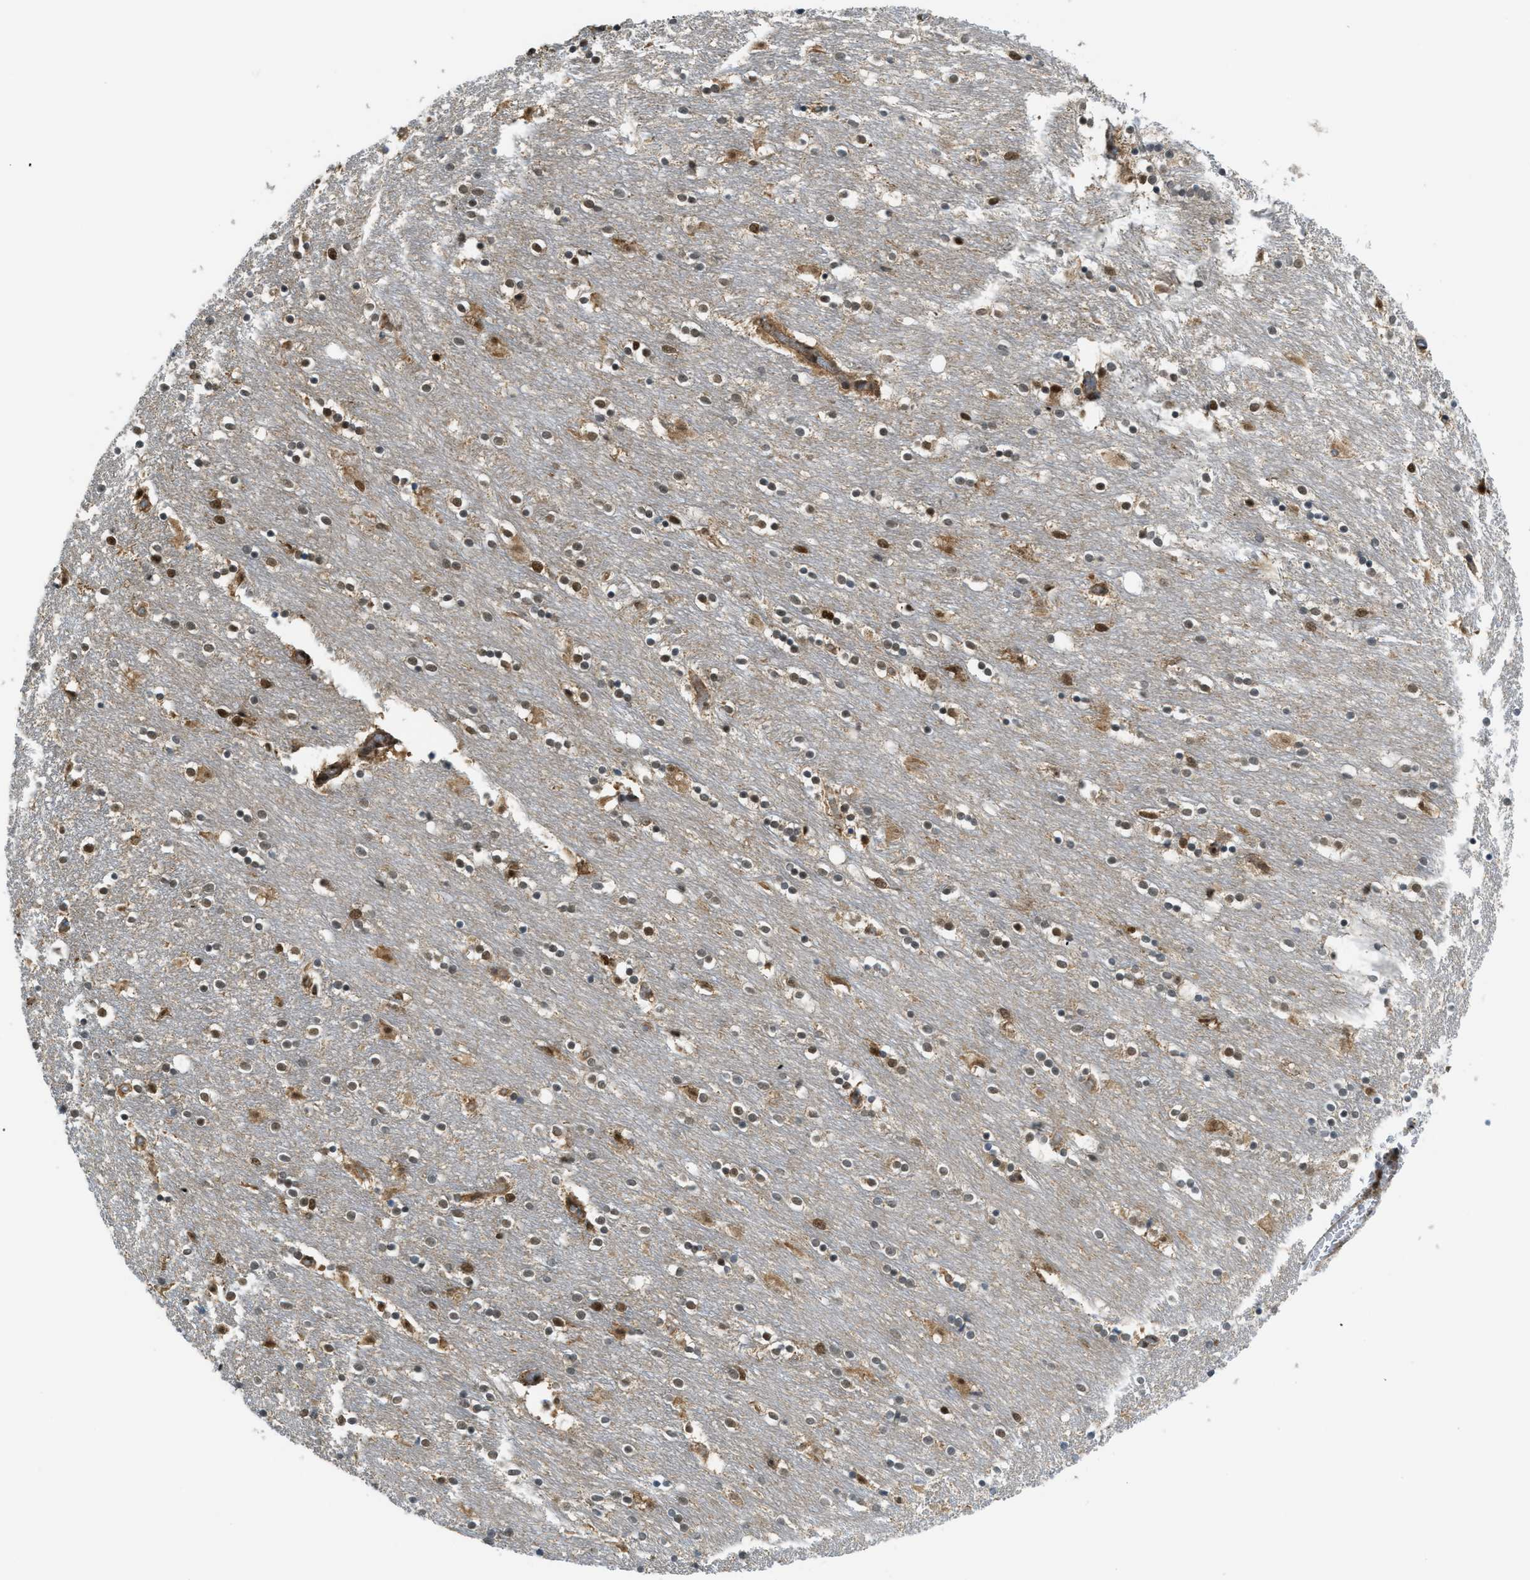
{"staining": {"intensity": "strong", "quantity": "<25%", "location": "nuclear"}, "tissue": "caudate", "cell_type": "Glial cells", "image_type": "normal", "snomed": [{"axis": "morphology", "description": "Normal tissue, NOS"}, {"axis": "topography", "description": "Lateral ventricle wall"}], "caption": "Immunohistochemistry image of benign human caudate stained for a protein (brown), which exhibits medium levels of strong nuclear staining in about <25% of glial cells.", "gene": "TNPO1", "patient": {"sex": "female", "age": 54}}